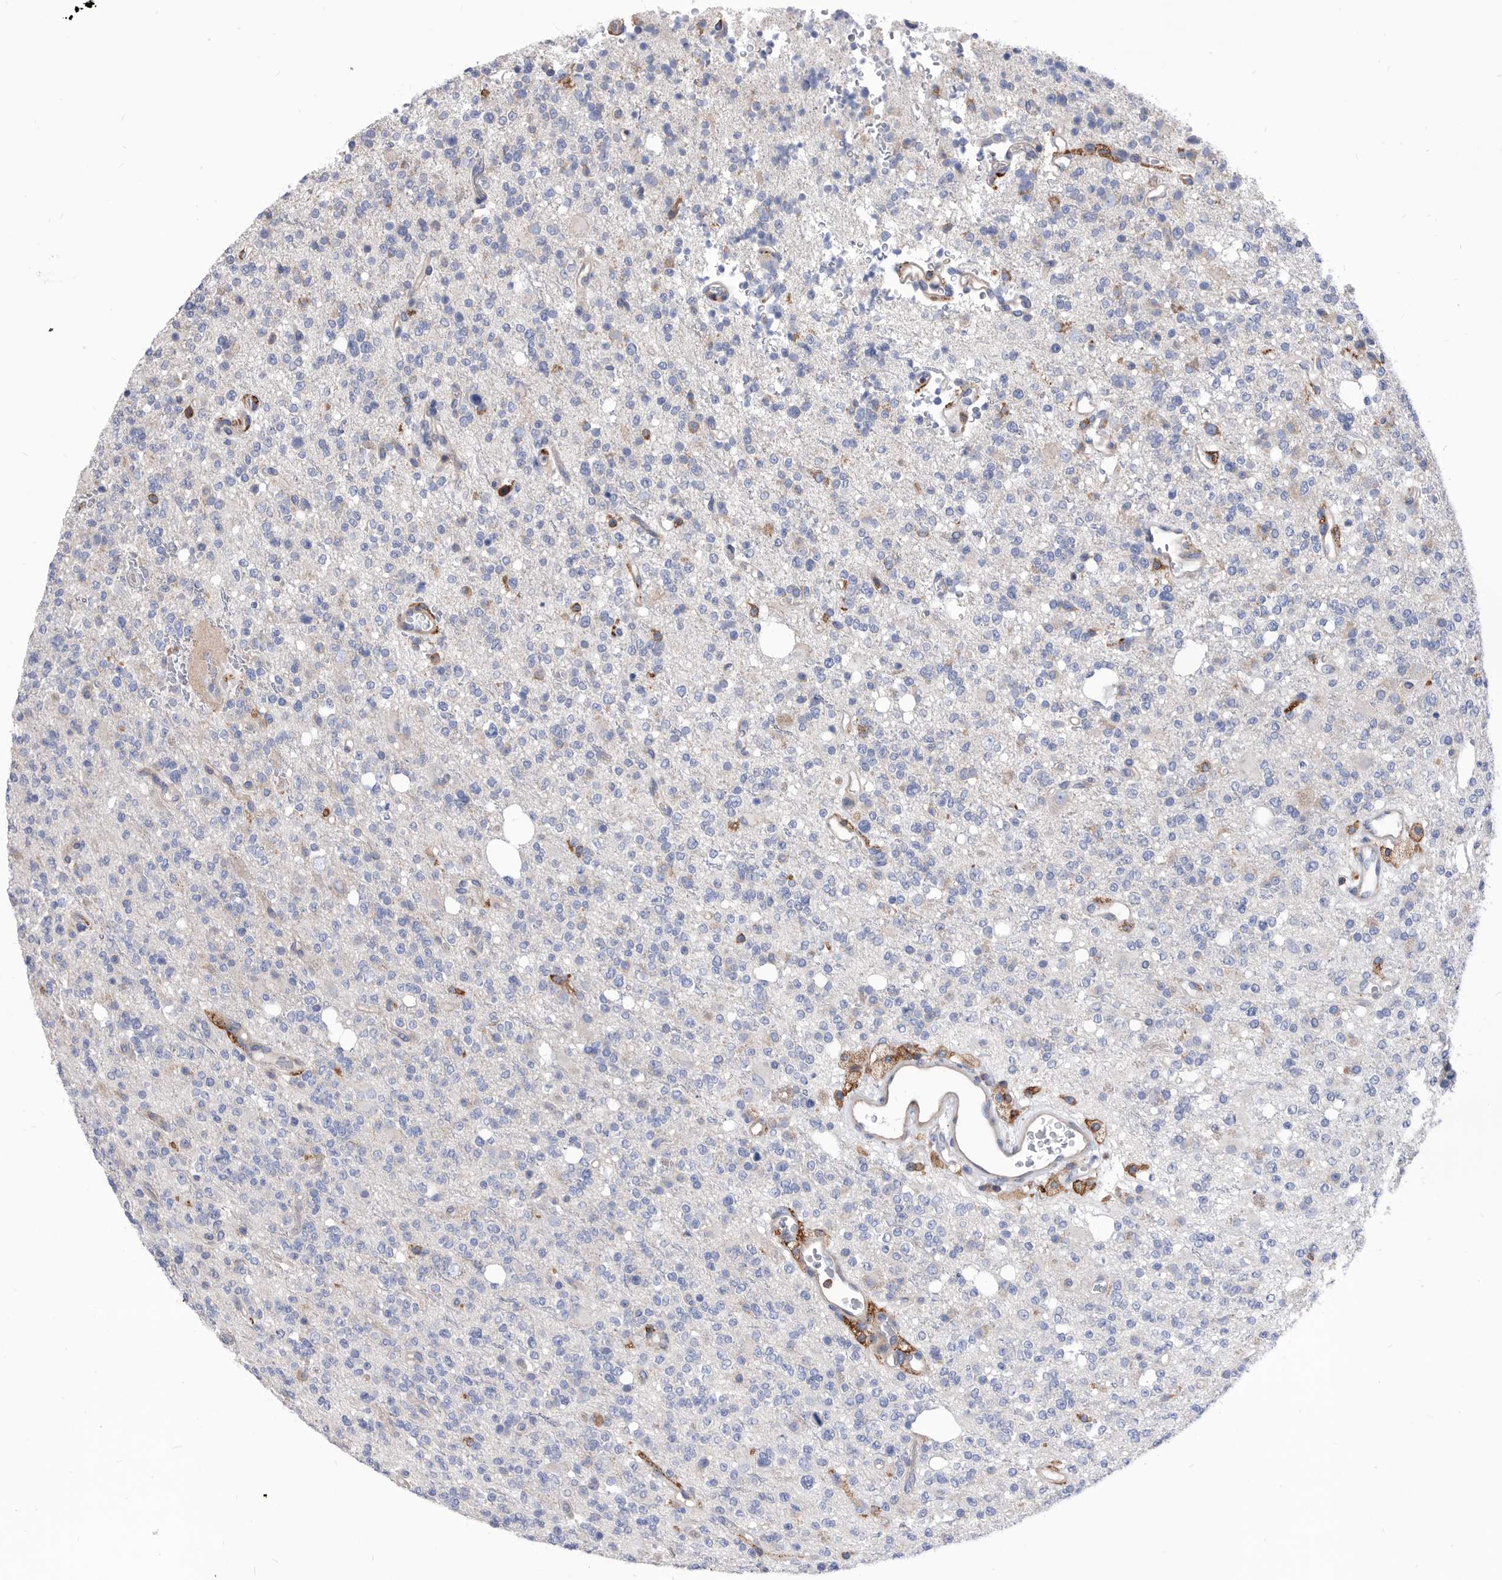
{"staining": {"intensity": "negative", "quantity": "none", "location": "none"}, "tissue": "glioma", "cell_type": "Tumor cells", "image_type": "cancer", "snomed": [{"axis": "morphology", "description": "Glioma, malignant, High grade"}, {"axis": "topography", "description": "Brain"}], "caption": "IHC of malignant high-grade glioma exhibits no positivity in tumor cells.", "gene": "SMG7", "patient": {"sex": "female", "age": 62}}